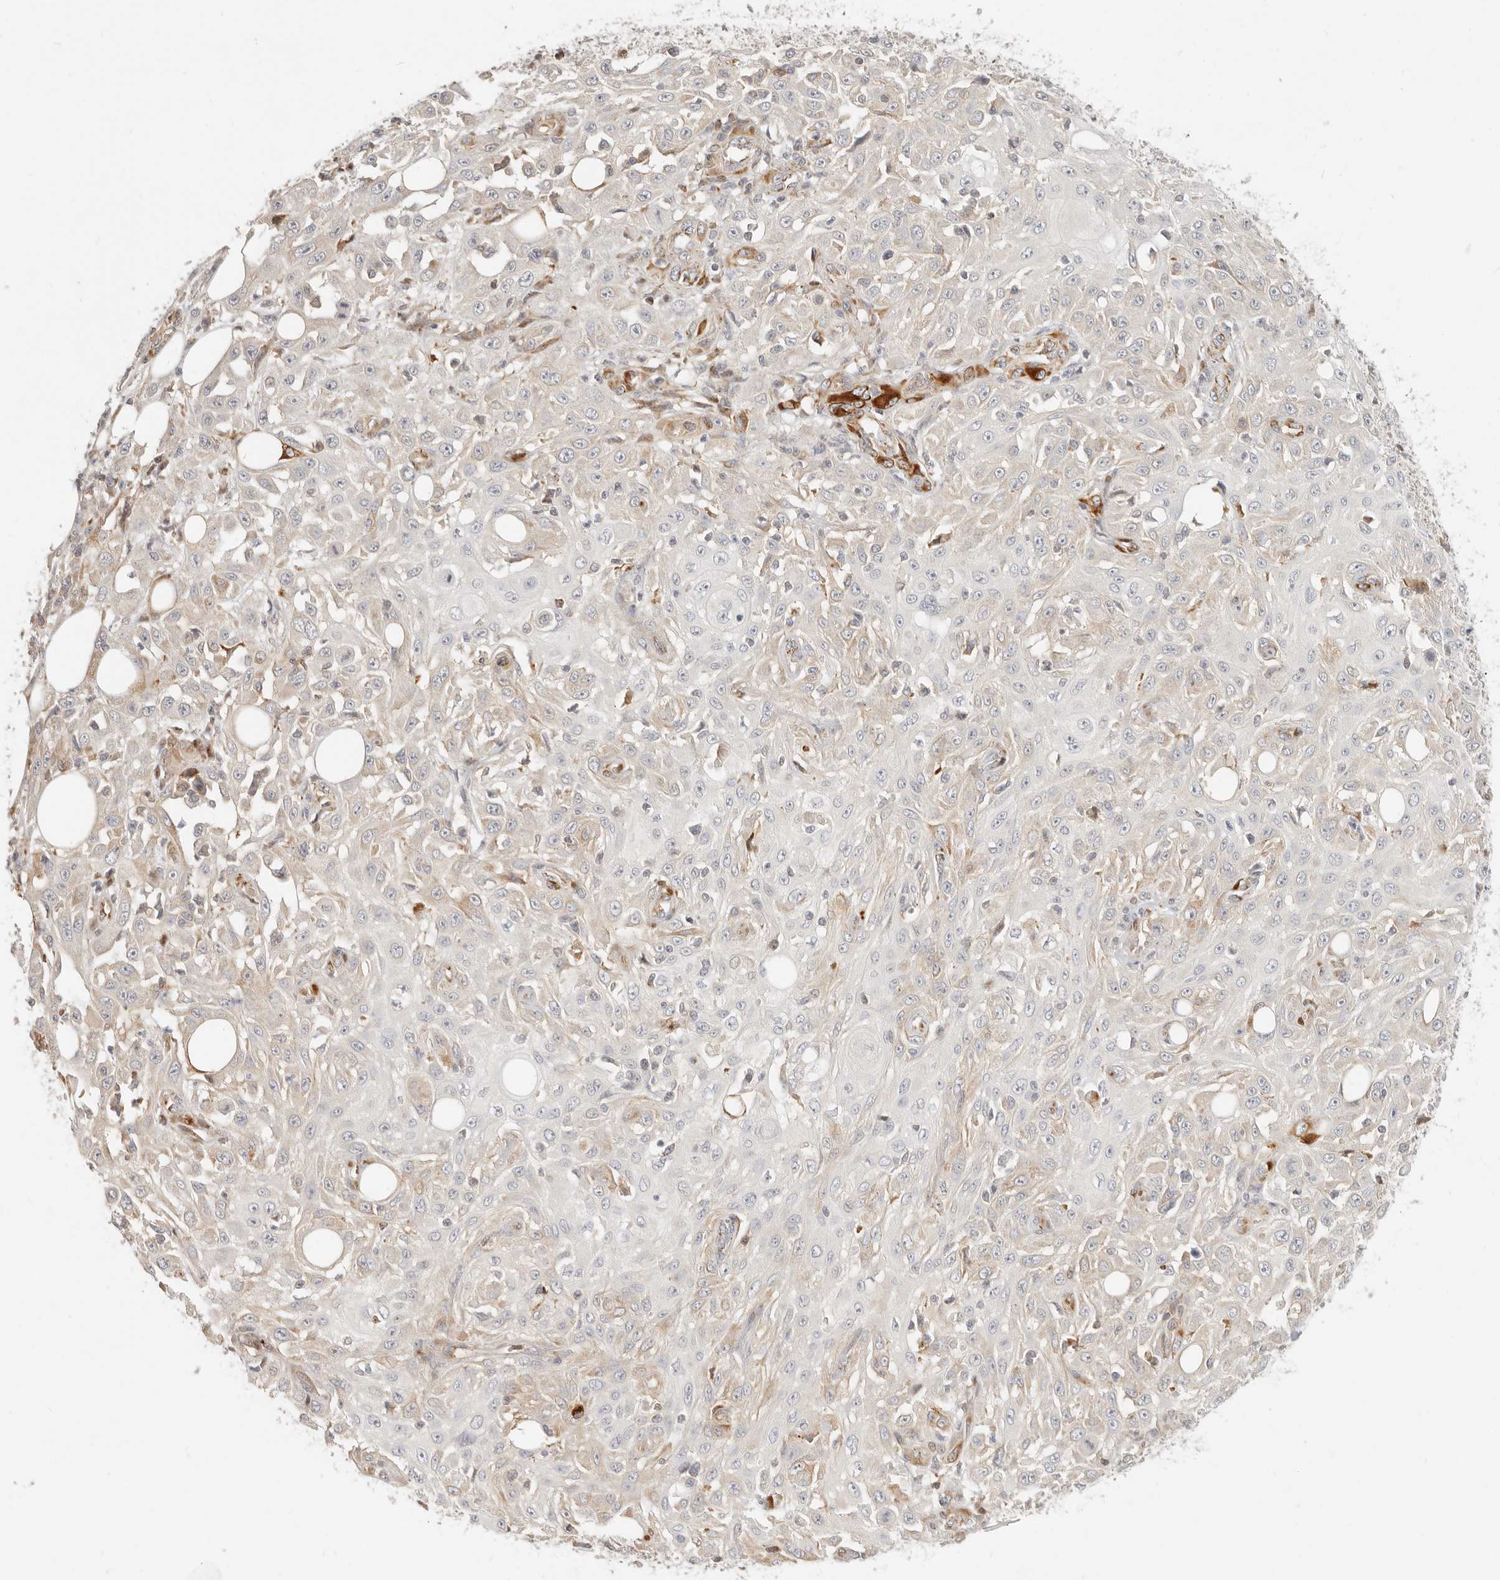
{"staining": {"intensity": "weak", "quantity": "<25%", "location": "cytoplasmic/membranous"}, "tissue": "skin cancer", "cell_type": "Tumor cells", "image_type": "cancer", "snomed": [{"axis": "morphology", "description": "Squamous cell carcinoma, NOS"}, {"axis": "morphology", "description": "Squamous cell carcinoma, metastatic, NOS"}, {"axis": "topography", "description": "Skin"}, {"axis": "topography", "description": "Lymph node"}], "caption": "Immunohistochemical staining of skin squamous cell carcinoma reveals no significant positivity in tumor cells.", "gene": "SASS6", "patient": {"sex": "male", "age": 75}}